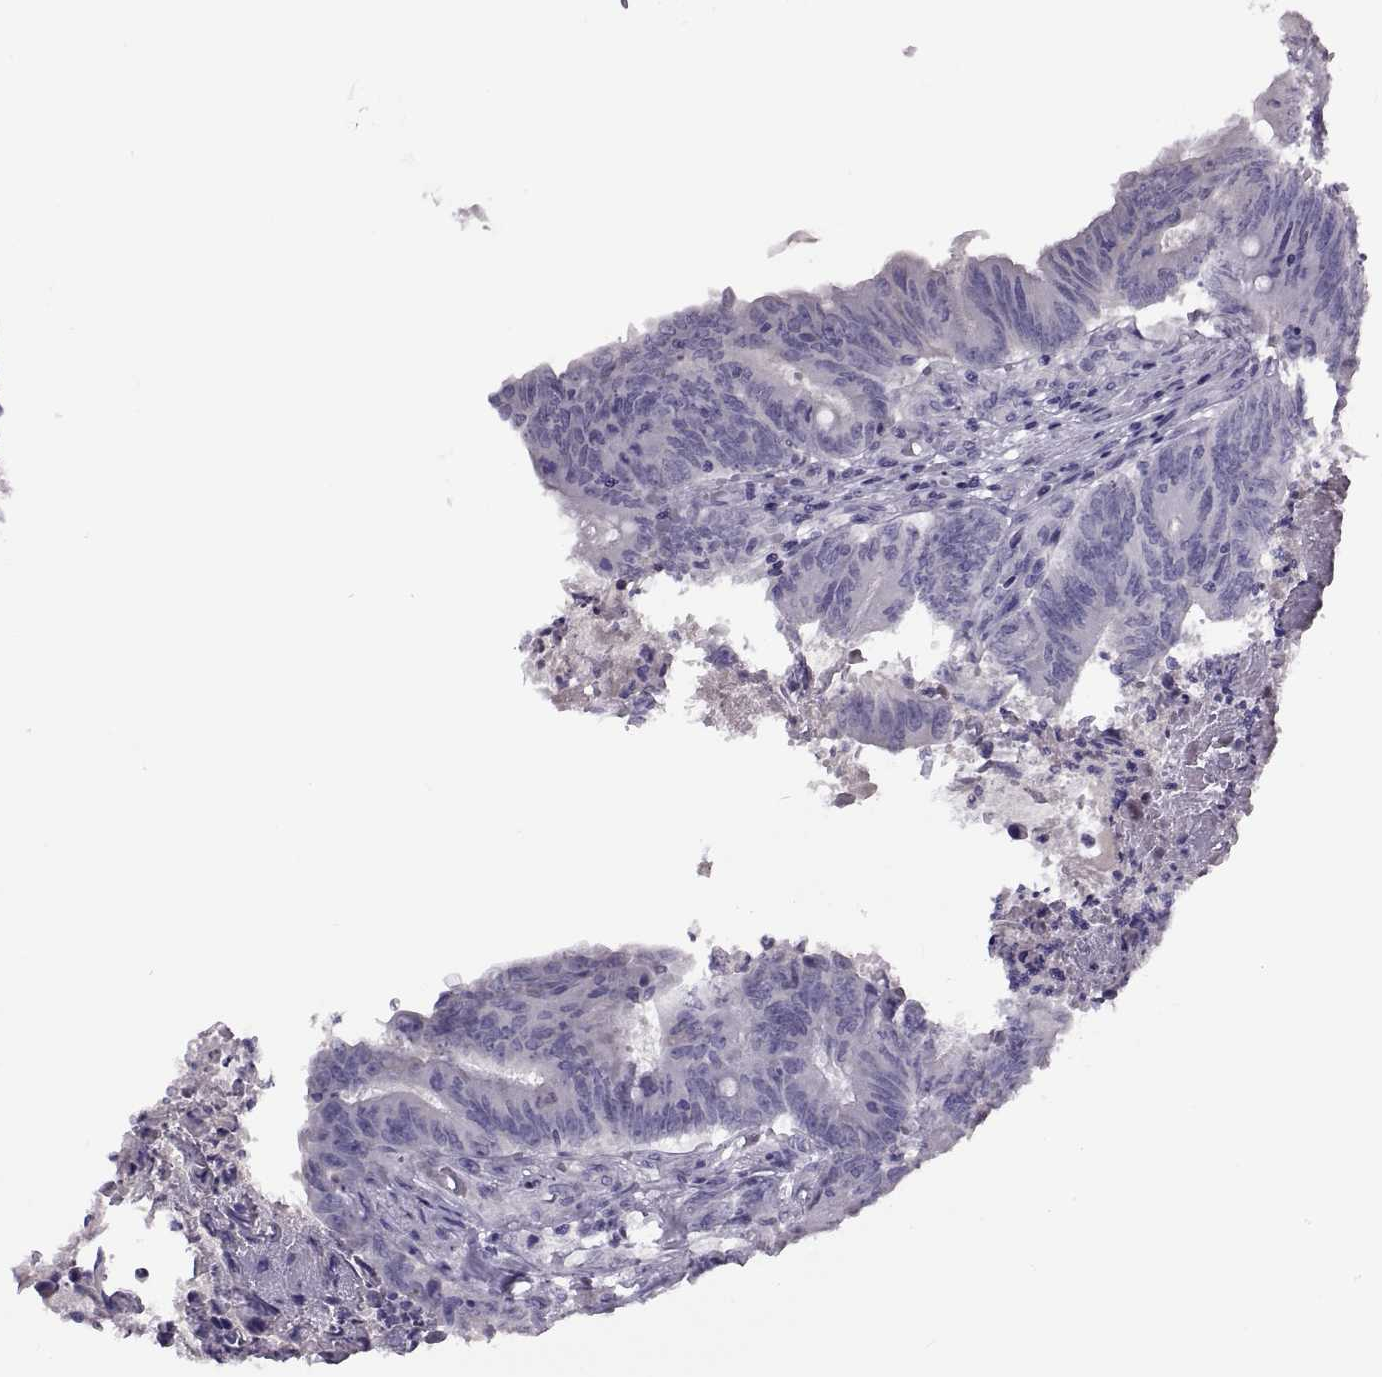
{"staining": {"intensity": "negative", "quantity": "none", "location": "none"}, "tissue": "colorectal cancer", "cell_type": "Tumor cells", "image_type": "cancer", "snomed": [{"axis": "morphology", "description": "Adenocarcinoma, NOS"}, {"axis": "topography", "description": "Colon"}], "caption": "Adenocarcinoma (colorectal) was stained to show a protein in brown. There is no significant positivity in tumor cells.", "gene": "RSPH6A", "patient": {"sex": "female", "age": 70}}